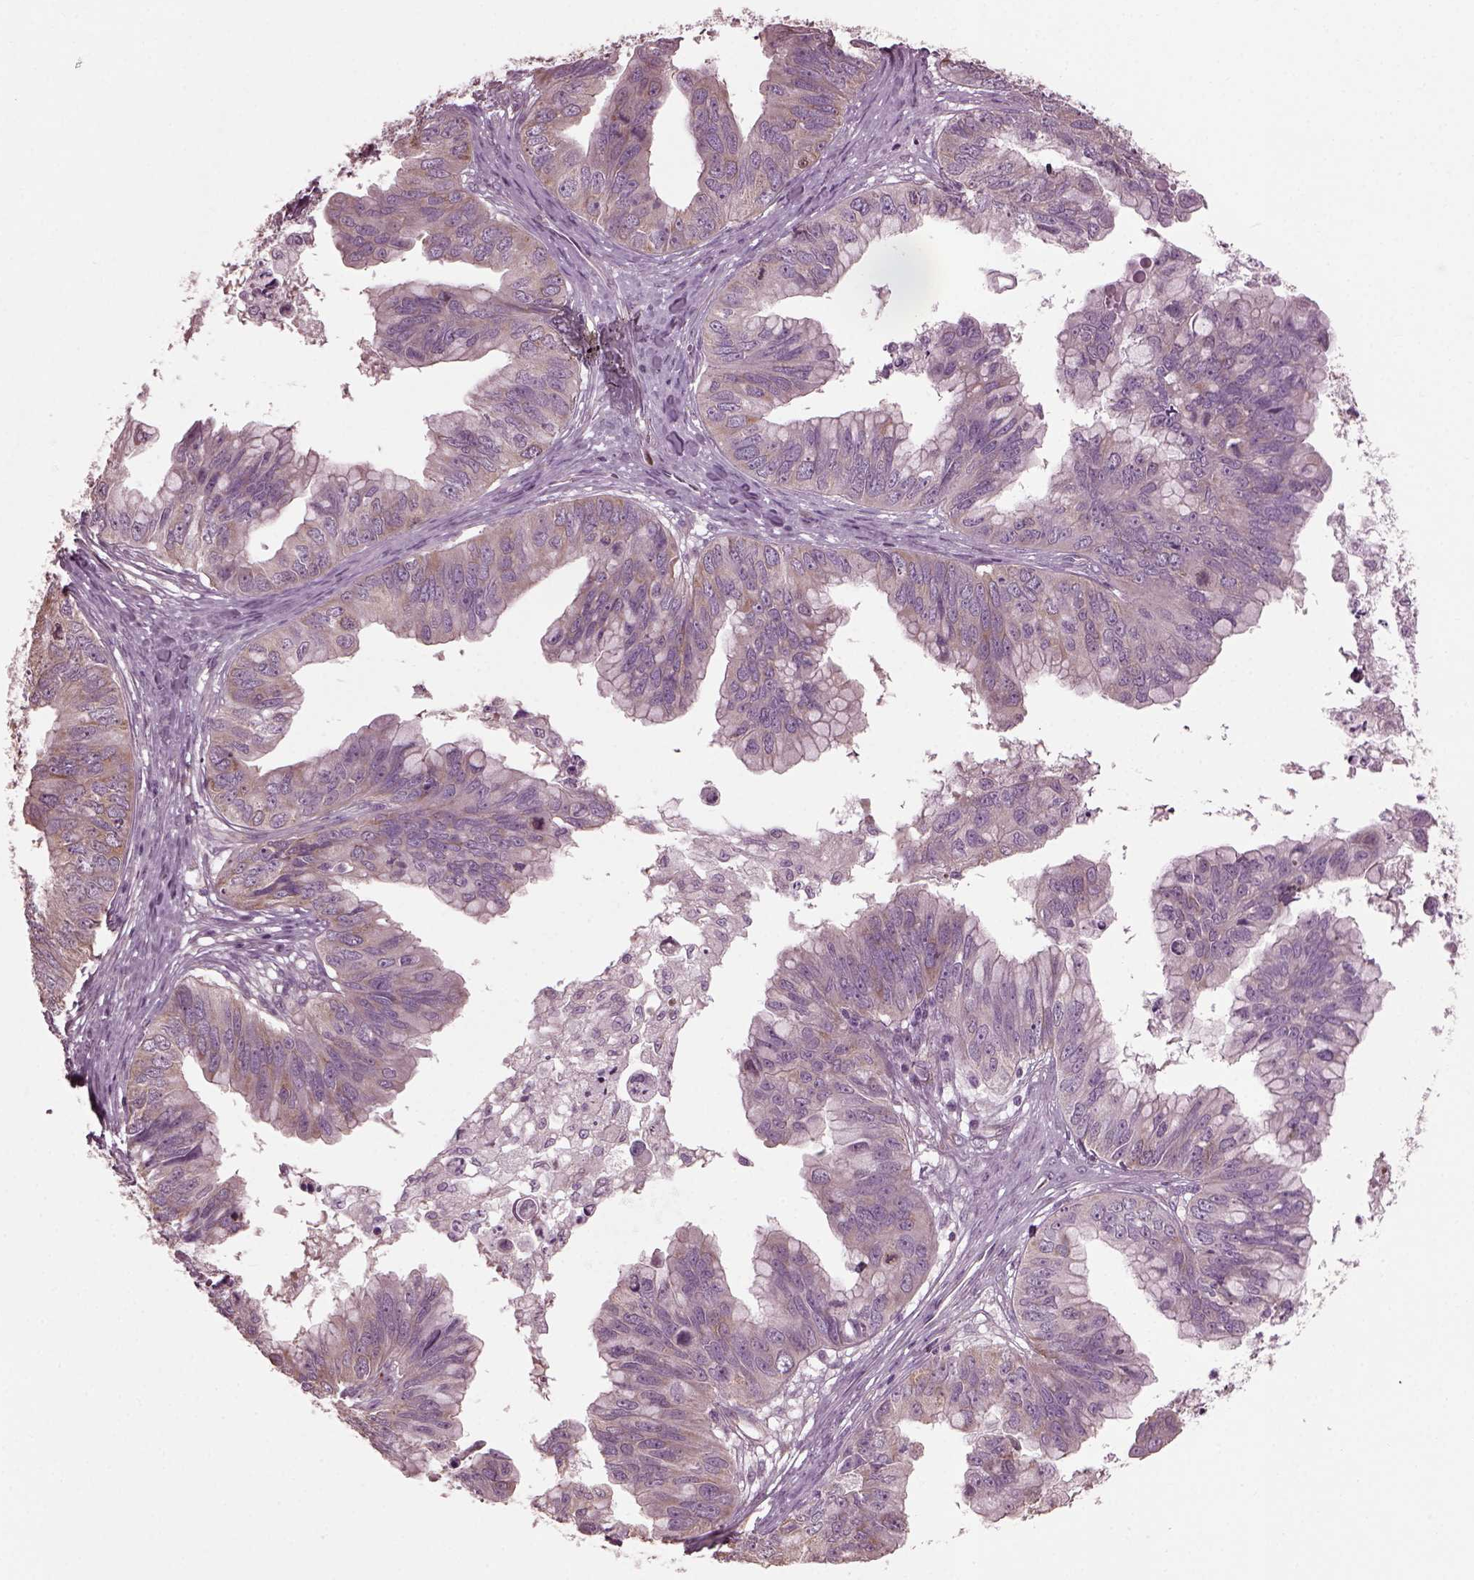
{"staining": {"intensity": "weak", "quantity": ">75%", "location": "cytoplasmic/membranous"}, "tissue": "ovarian cancer", "cell_type": "Tumor cells", "image_type": "cancer", "snomed": [{"axis": "morphology", "description": "Cystadenocarcinoma, mucinous, NOS"}, {"axis": "topography", "description": "Ovary"}], "caption": "Weak cytoplasmic/membranous protein staining is present in approximately >75% of tumor cells in ovarian cancer (mucinous cystadenocarcinoma). (DAB (3,3'-diaminobenzidine) IHC, brown staining for protein, blue staining for nuclei).", "gene": "CABP5", "patient": {"sex": "female", "age": 76}}